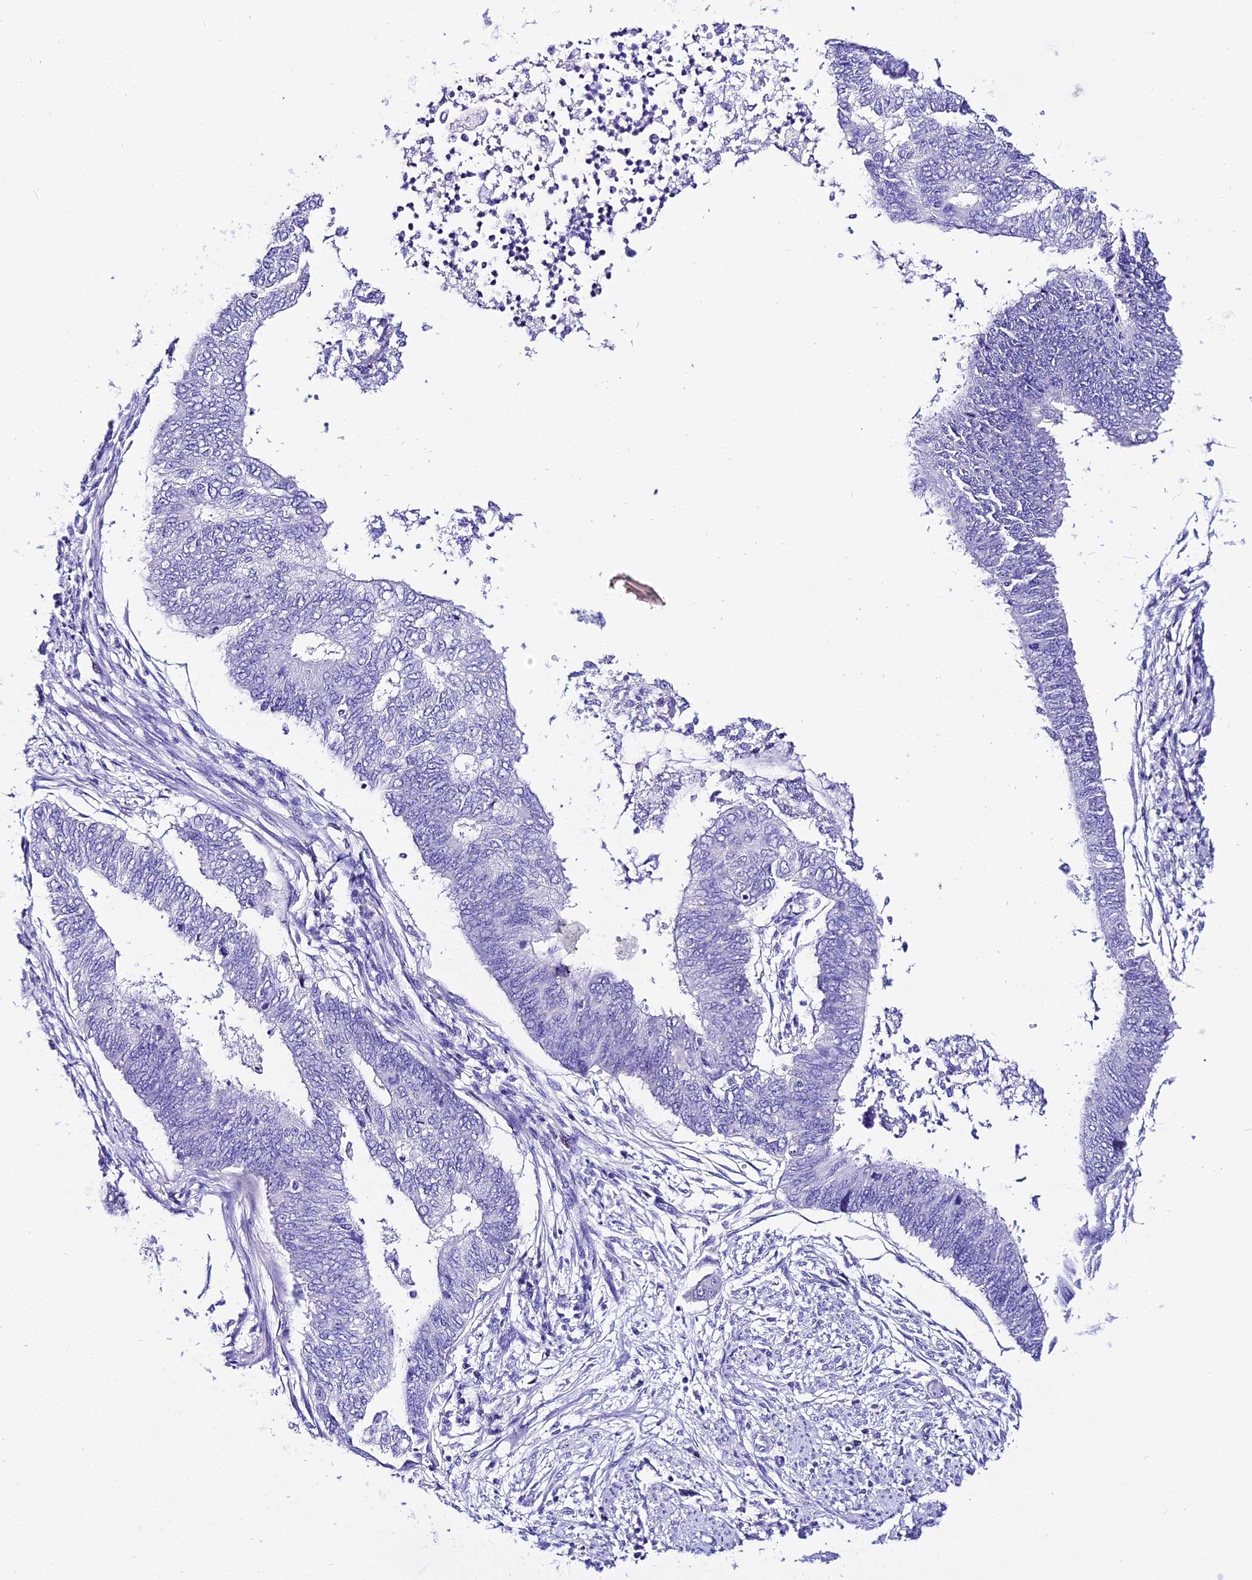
{"staining": {"intensity": "negative", "quantity": "none", "location": "none"}, "tissue": "endometrial cancer", "cell_type": "Tumor cells", "image_type": "cancer", "snomed": [{"axis": "morphology", "description": "Adenocarcinoma, NOS"}, {"axis": "topography", "description": "Endometrium"}], "caption": "Image shows no protein expression in tumor cells of endometrial cancer tissue. (Immunohistochemistry, brightfield microscopy, high magnification).", "gene": "DEFB106A", "patient": {"sex": "female", "age": 68}}